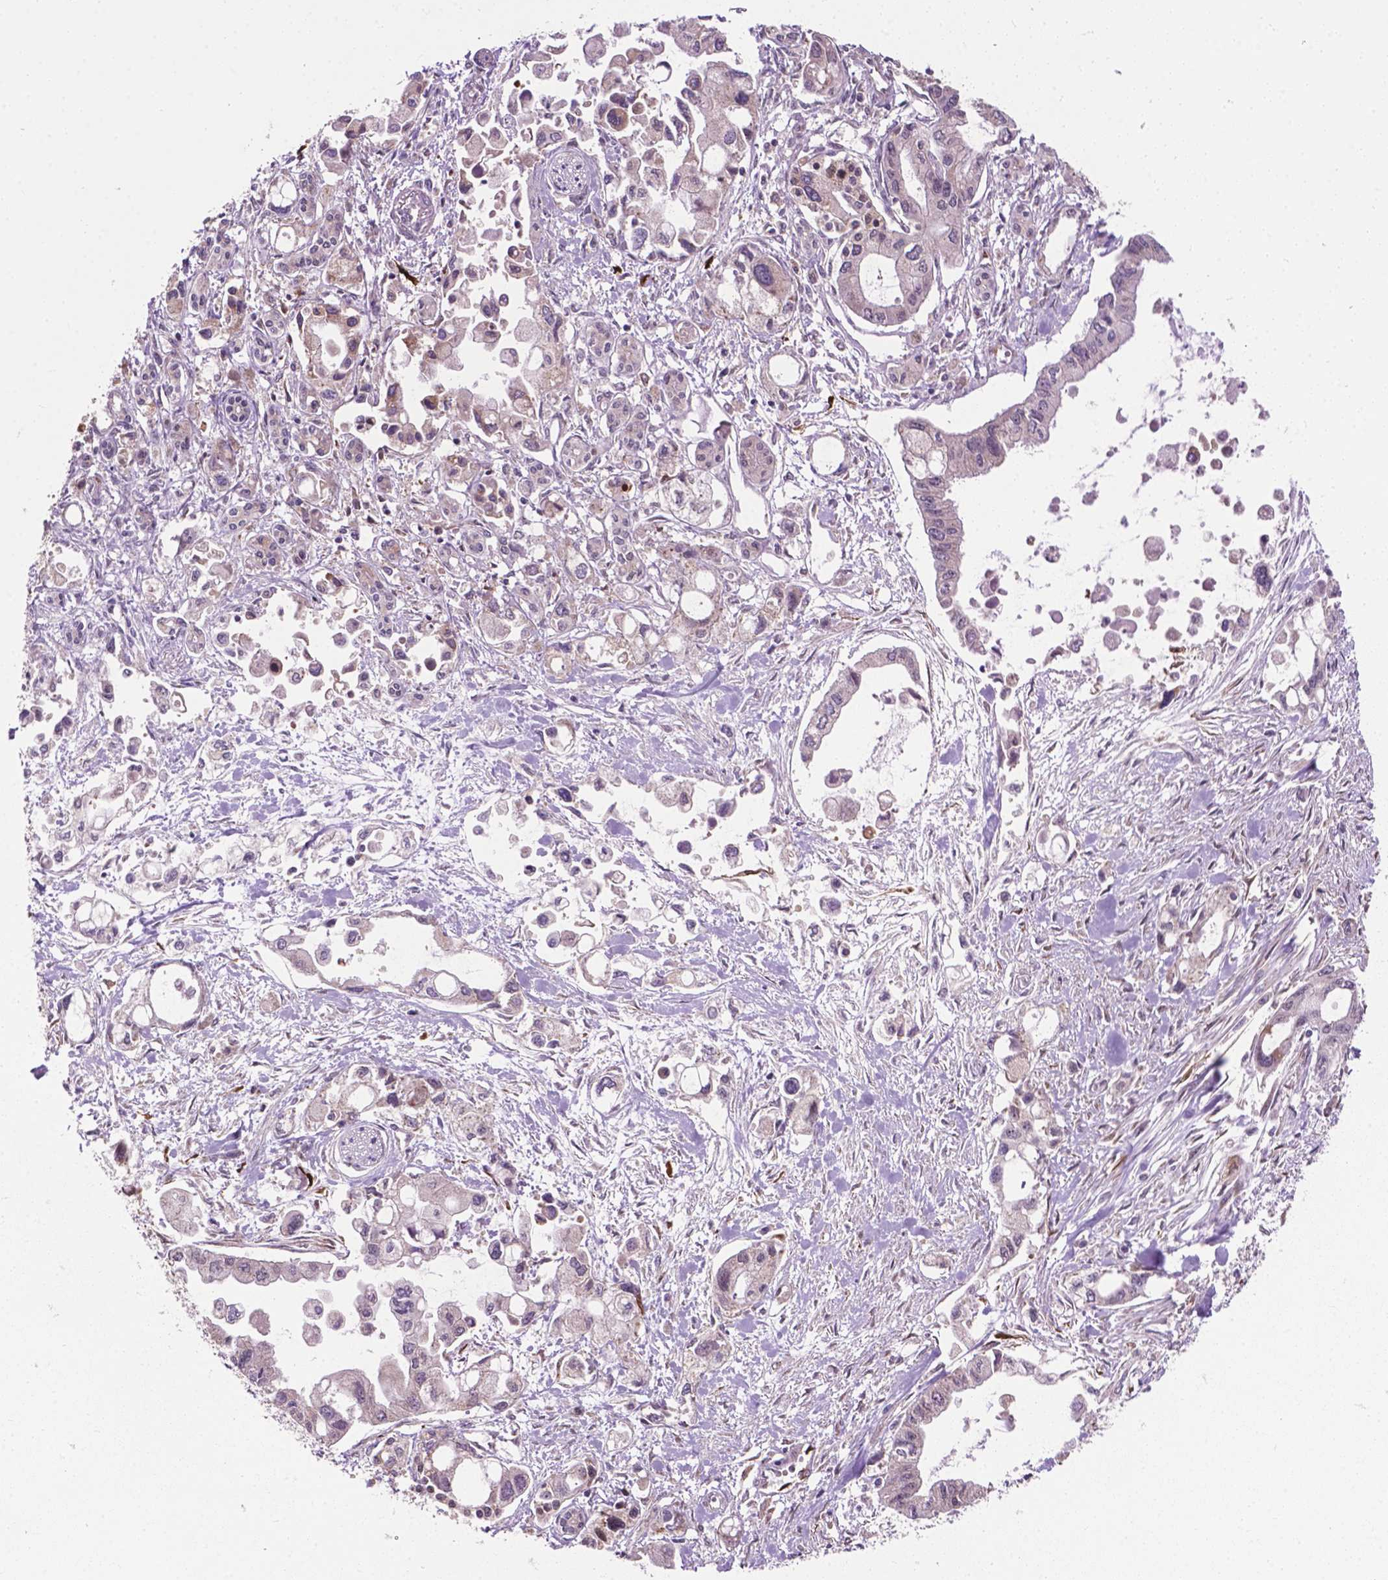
{"staining": {"intensity": "negative", "quantity": "none", "location": "none"}, "tissue": "pancreatic cancer", "cell_type": "Tumor cells", "image_type": "cancer", "snomed": [{"axis": "morphology", "description": "Adenocarcinoma, NOS"}, {"axis": "topography", "description": "Pancreas"}], "caption": "This photomicrograph is of adenocarcinoma (pancreatic) stained with immunohistochemistry to label a protein in brown with the nuclei are counter-stained blue. There is no staining in tumor cells.", "gene": "PPP1CB", "patient": {"sex": "female", "age": 61}}